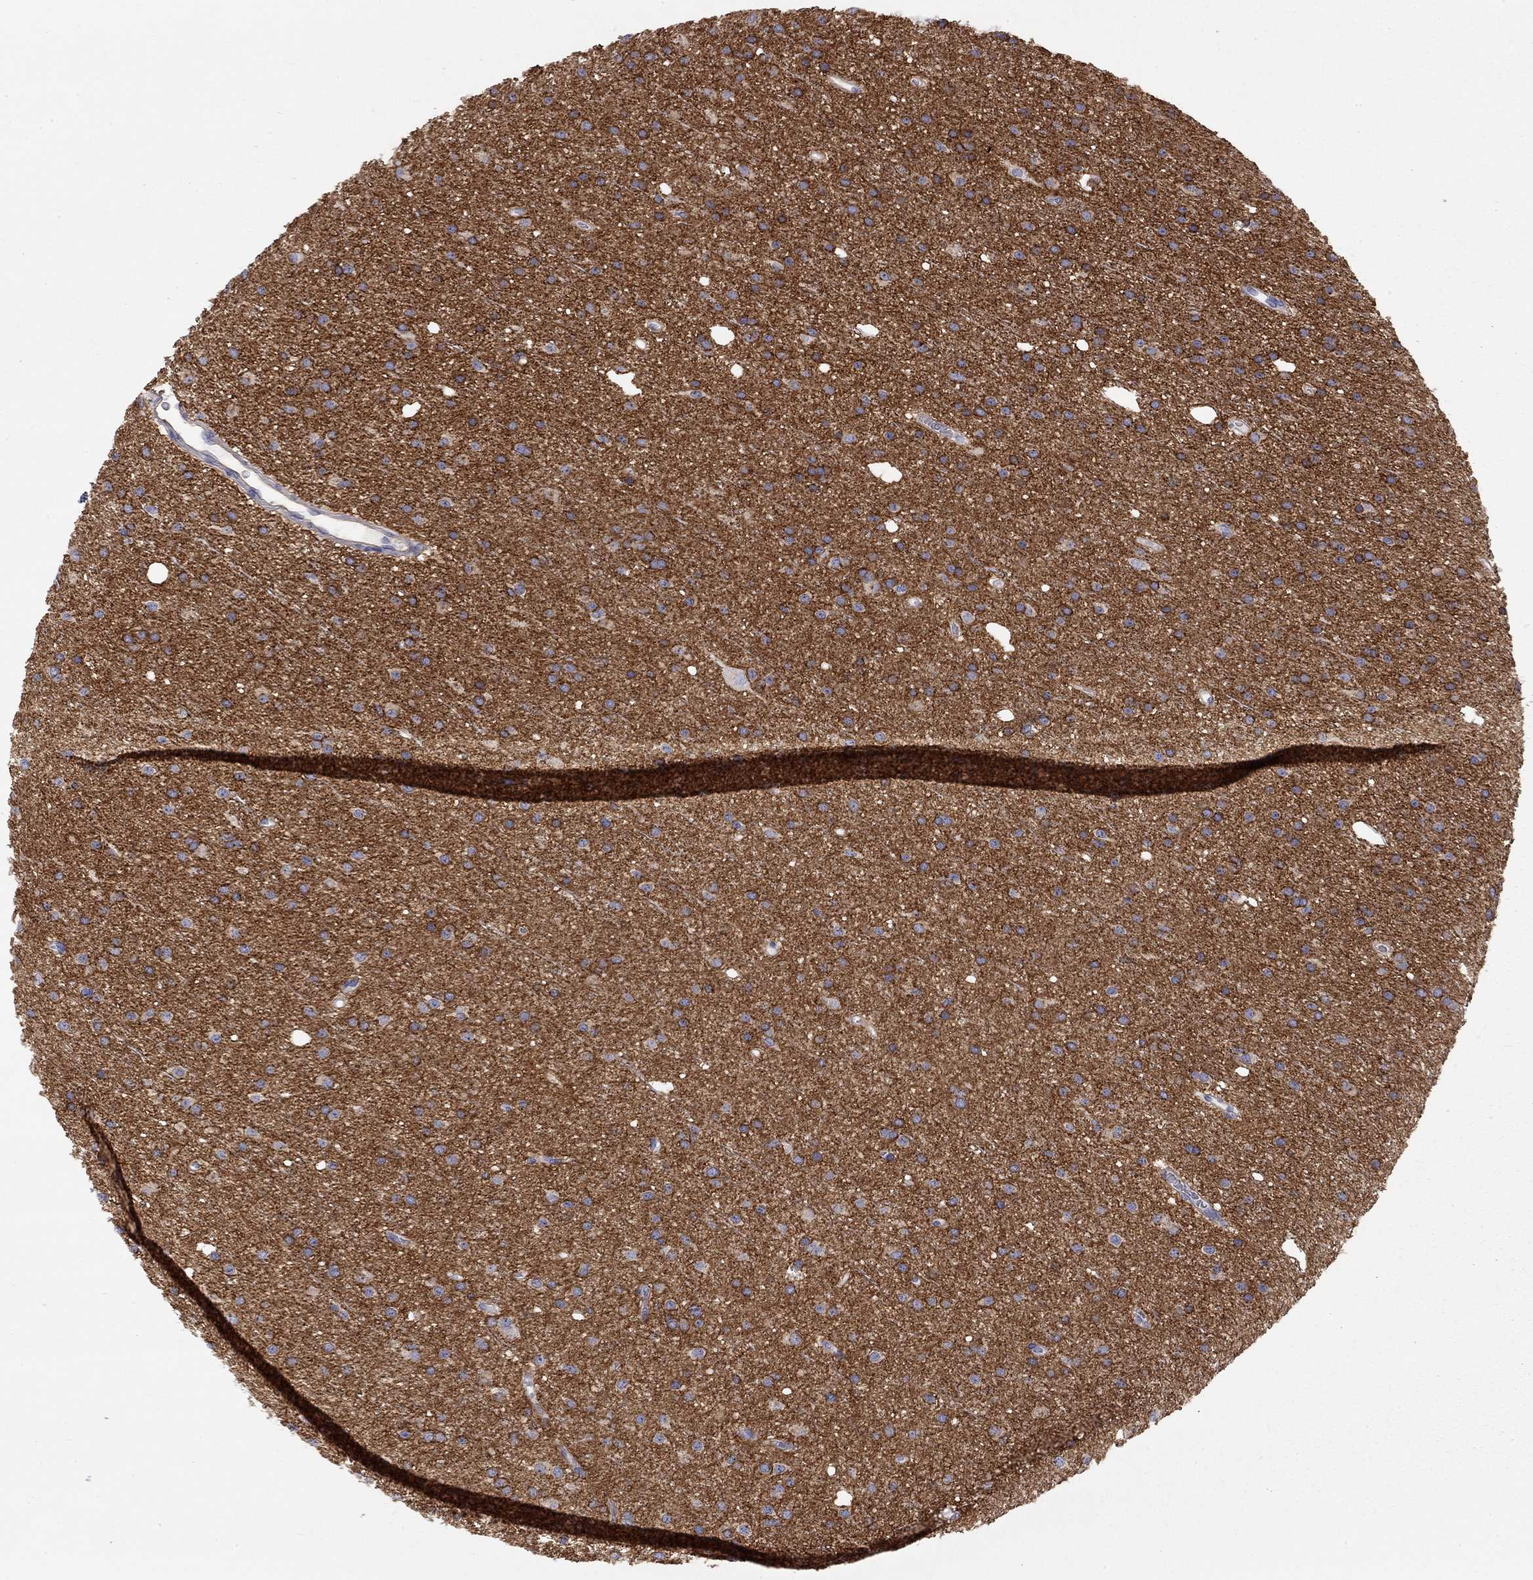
{"staining": {"intensity": "strong", "quantity": "<25%", "location": "cytoplasmic/membranous"}, "tissue": "glioma", "cell_type": "Tumor cells", "image_type": "cancer", "snomed": [{"axis": "morphology", "description": "Glioma, malignant, Low grade"}, {"axis": "topography", "description": "Brain"}], "caption": "Tumor cells reveal medium levels of strong cytoplasmic/membranous positivity in about <25% of cells in human low-grade glioma (malignant).", "gene": "GPRC5B", "patient": {"sex": "male", "age": 27}}